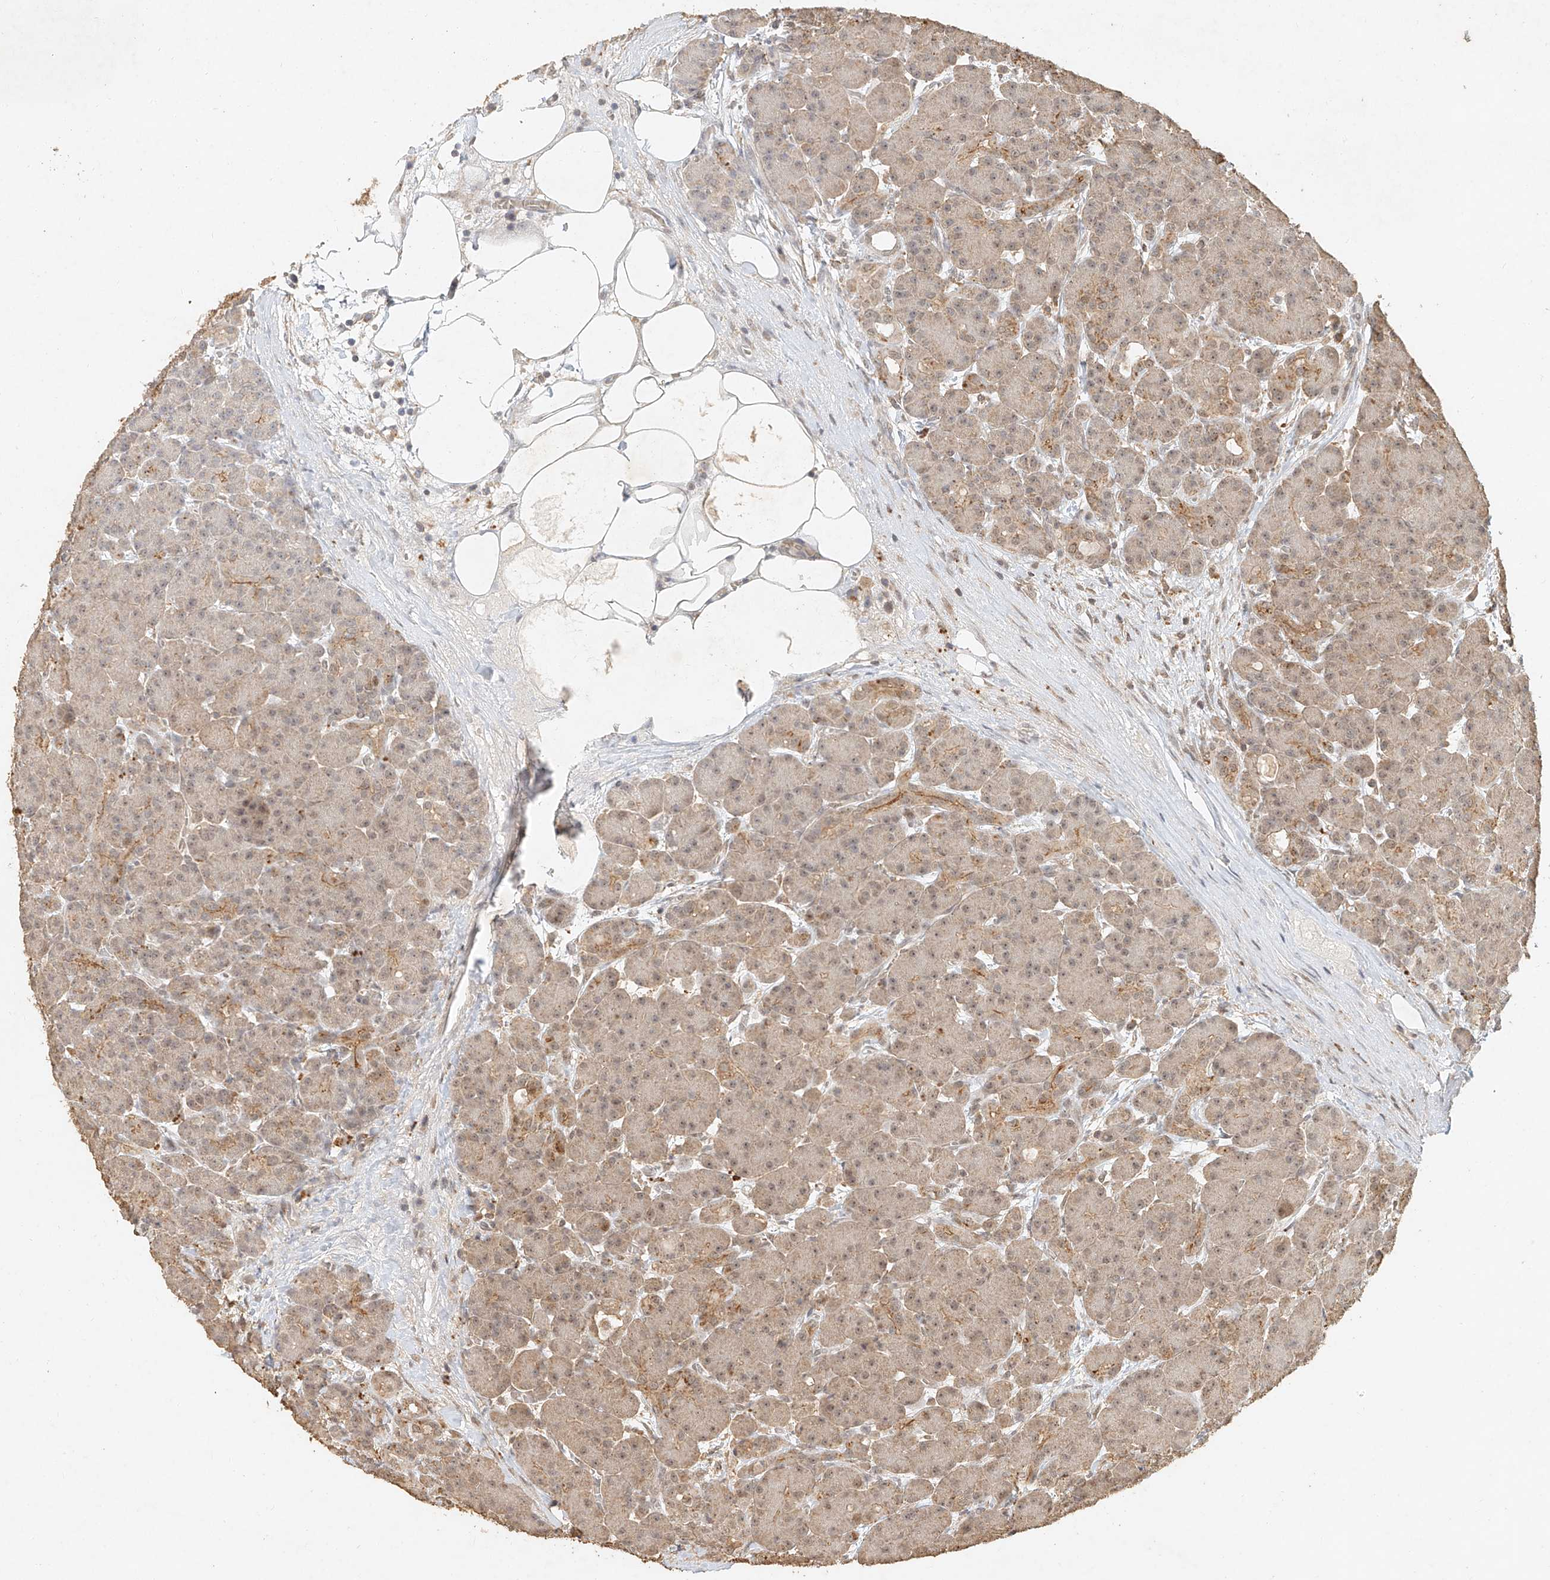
{"staining": {"intensity": "weak", "quantity": ">75%", "location": "cytoplasmic/membranous,nuclear"}, "tissue": "pancreas", "cell_type": "Exocrine glandular cells", "image_type": "normal", "snomed": [{"axis": "morphology", "description": "Normal tissue, NOS"}, {"axis": "topography", "description": "Pancreas"}], "caption": "Brown immunohistochemical staining in benign human pancreas displays weak cytoplasmic/membranous,nuclear expression in approximately >75% of exocrine glandular cells.", "gene": "CXorf58", "patient": {"sex": "male", "age": 63}}